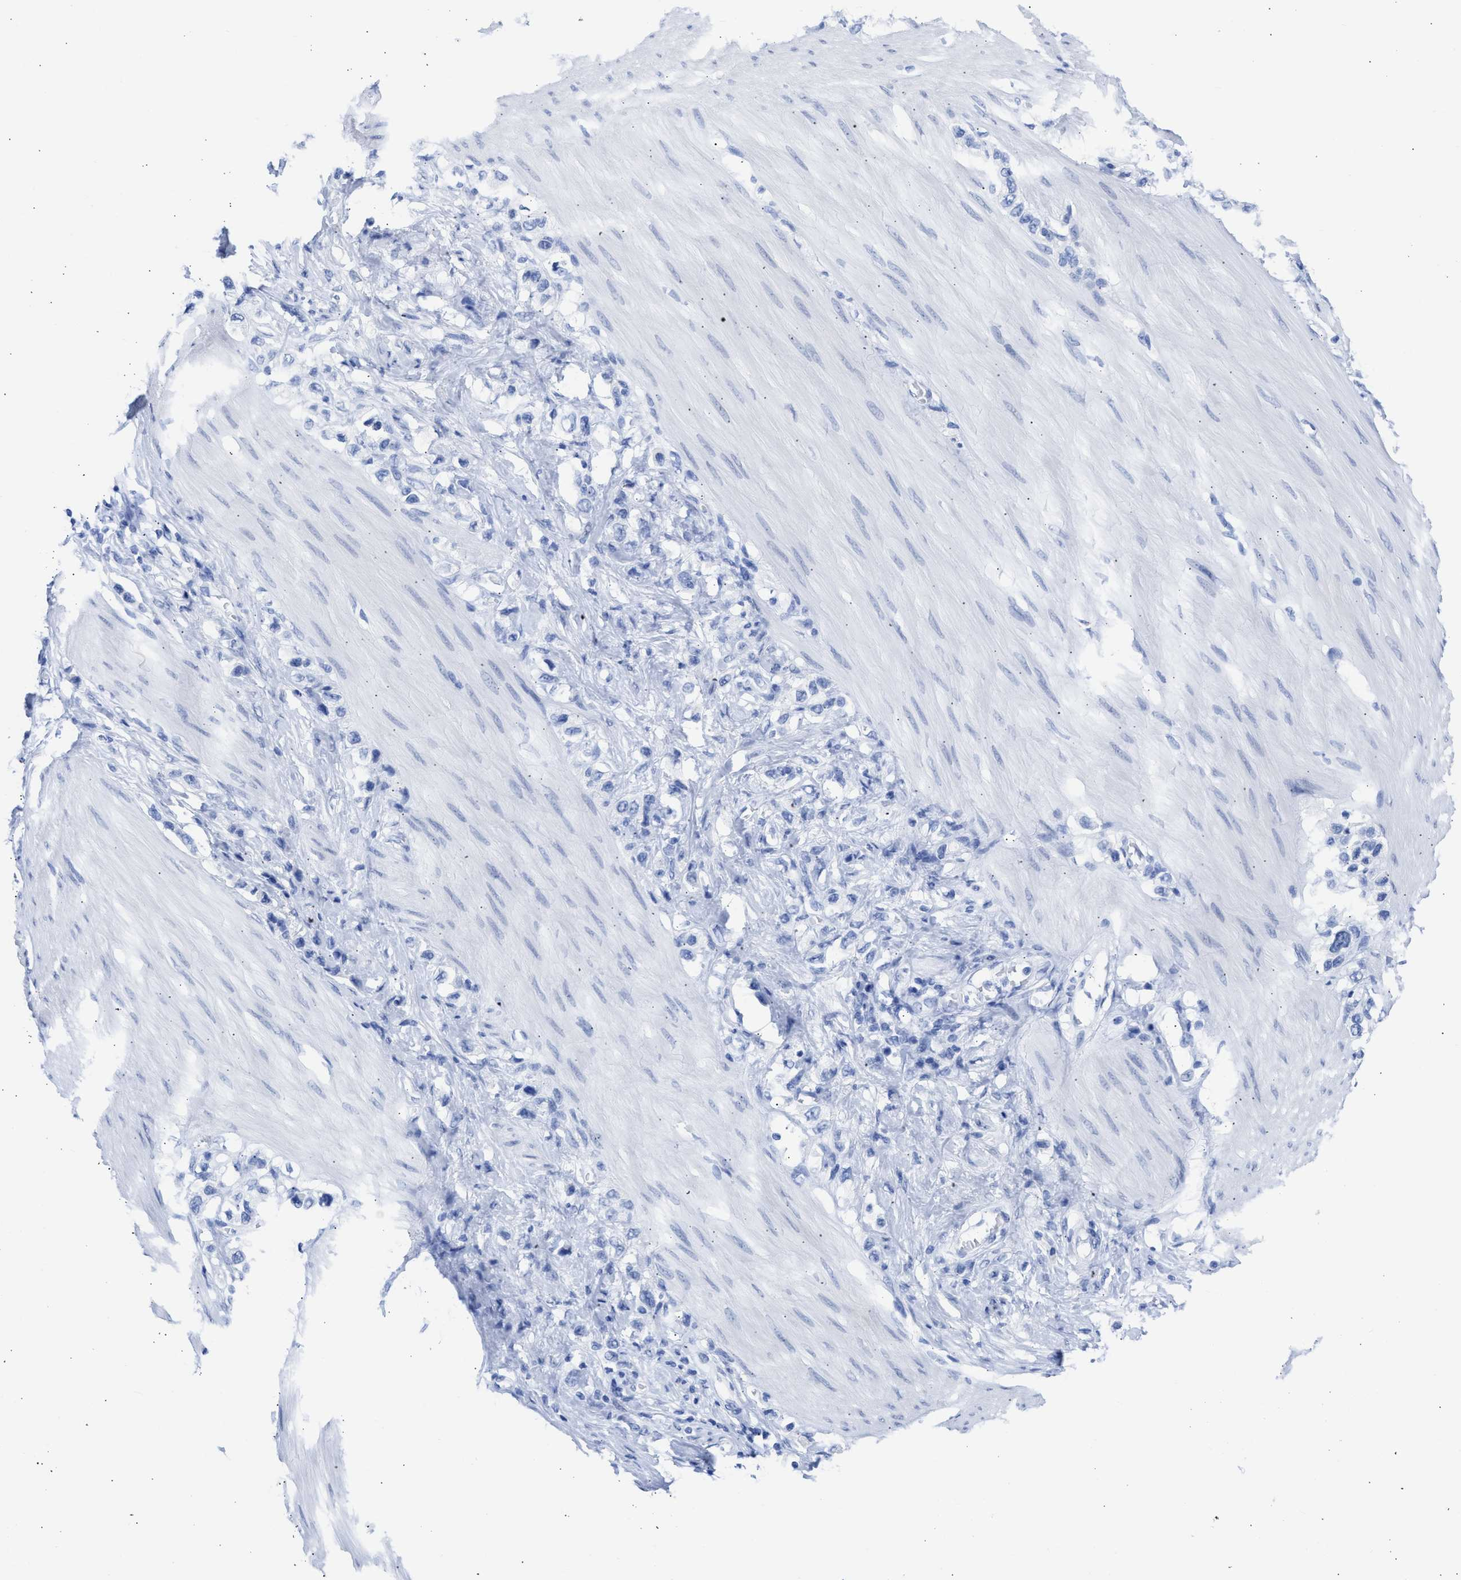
{"staining": {"intensity": "negative", "quantity": "none", "location": "none"}, "tissue": "stomach cancer", "cell_type": "Tumor cells", "image_type": "cancer", "snomed": [{"axis": "morphology", "description": "Adenocarcinoma, NOS"}, {"axis": "topography", "description": "Stomach"}], "caption": "This histopathology image is of adenocarcinoma (stomach) stained with immunohistochemistry (IHC) to label a protein in brown with the nuclei are counter-stained blue. There is no staining in tumor cells.", "gene": "RSPH1", "patient": {"sex": "female", "age": 65}}